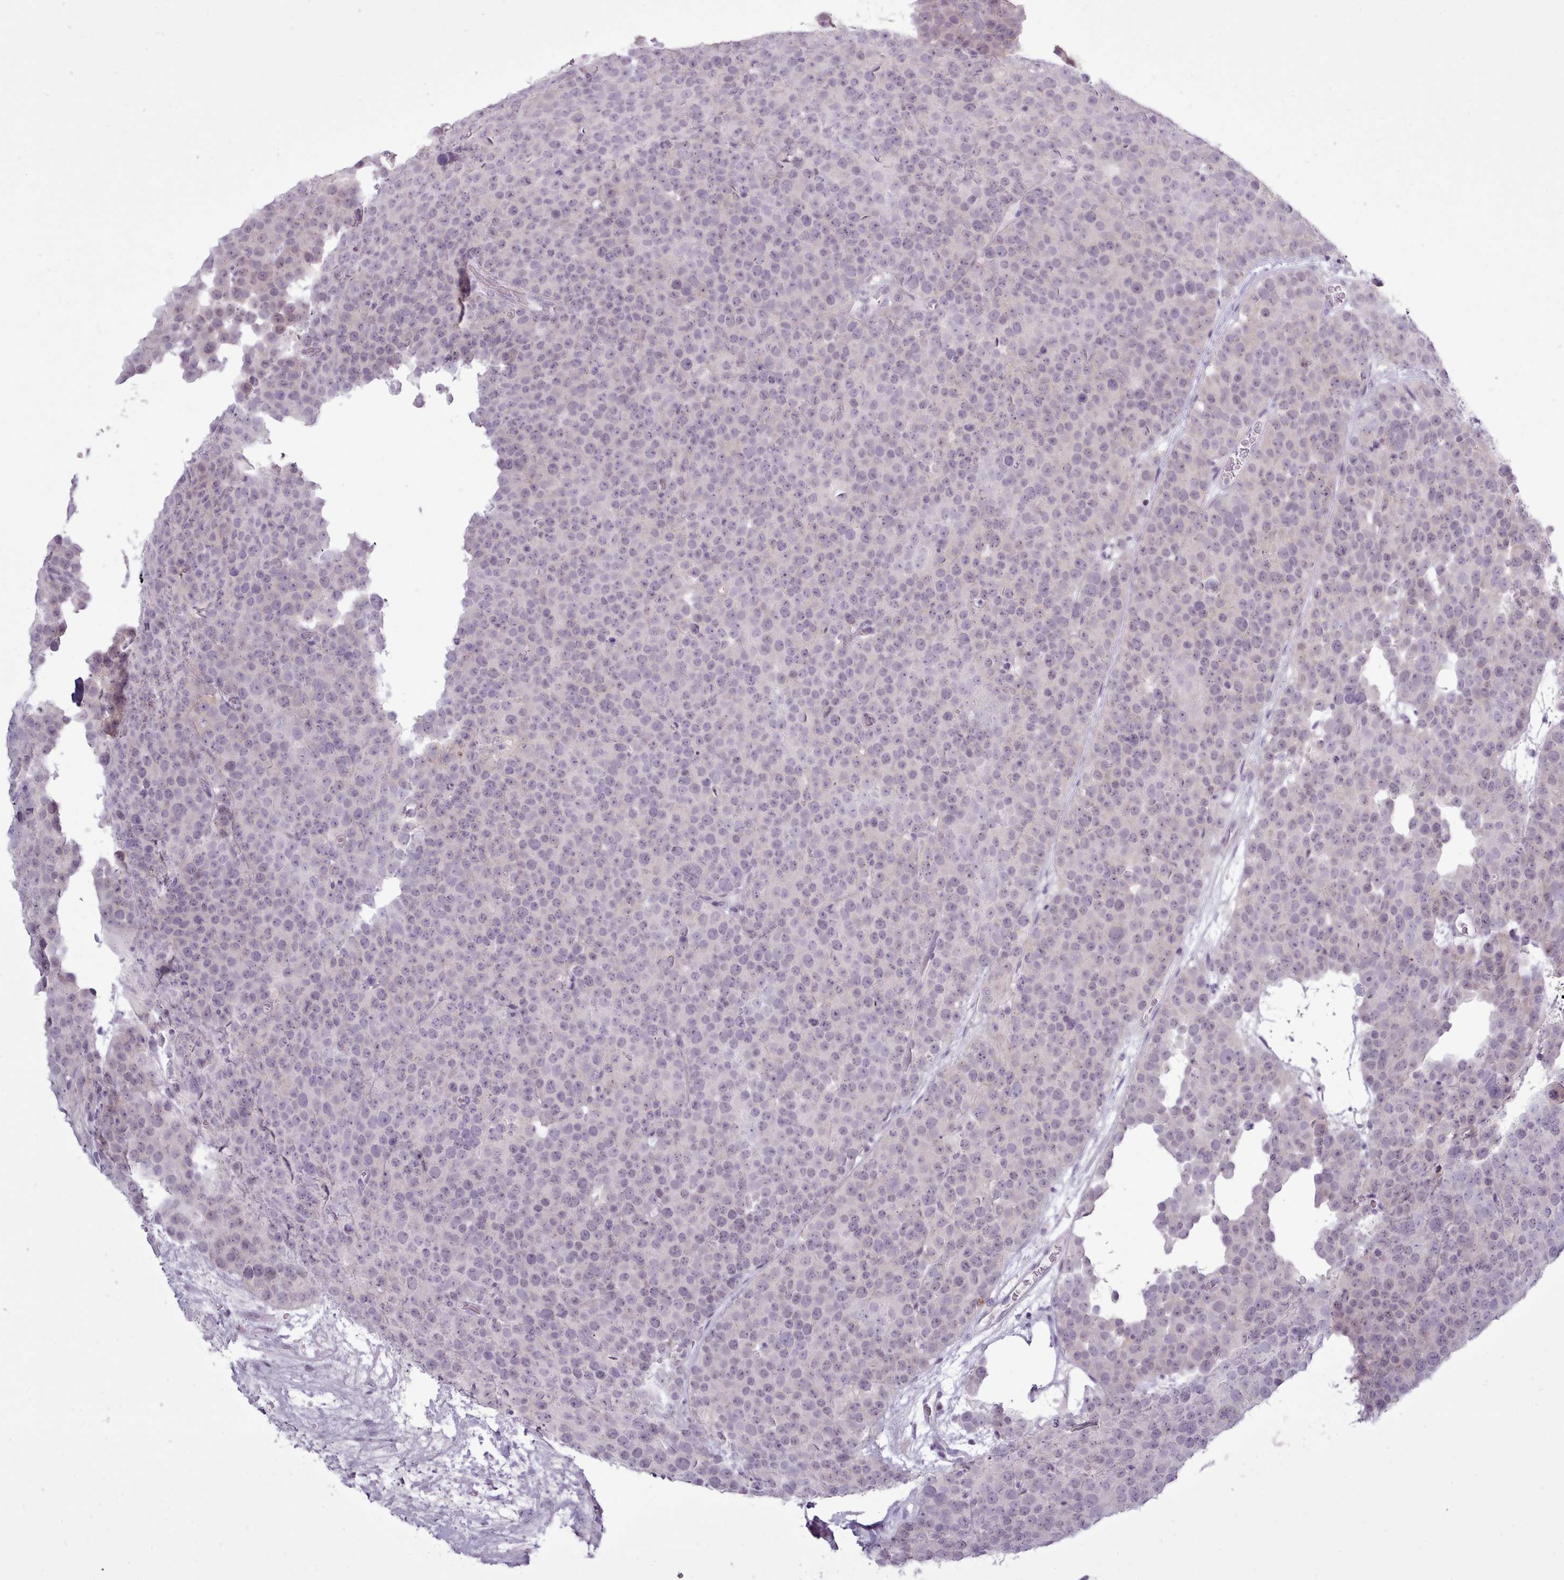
{"staining": {"intensity": "negative", "quantity": "none", "location": "none"}, "tissue": "testis cancer", "cell_type": "Tumor cells", "image_type": "cancer", "snomed": [{"axis": "morphology", "description": "Seminoma, NOS"}, {"axis": "topography", "description": "Testis"}], "caption": "Tumor cells are negative for protein expression in human testis seminoma. The staining is performed using DAB brown chromogen with nuclei counter-stained in using hematoxylin.", "gene": "BDKRB2", "patient": {"sex": "male", "age": 71}}